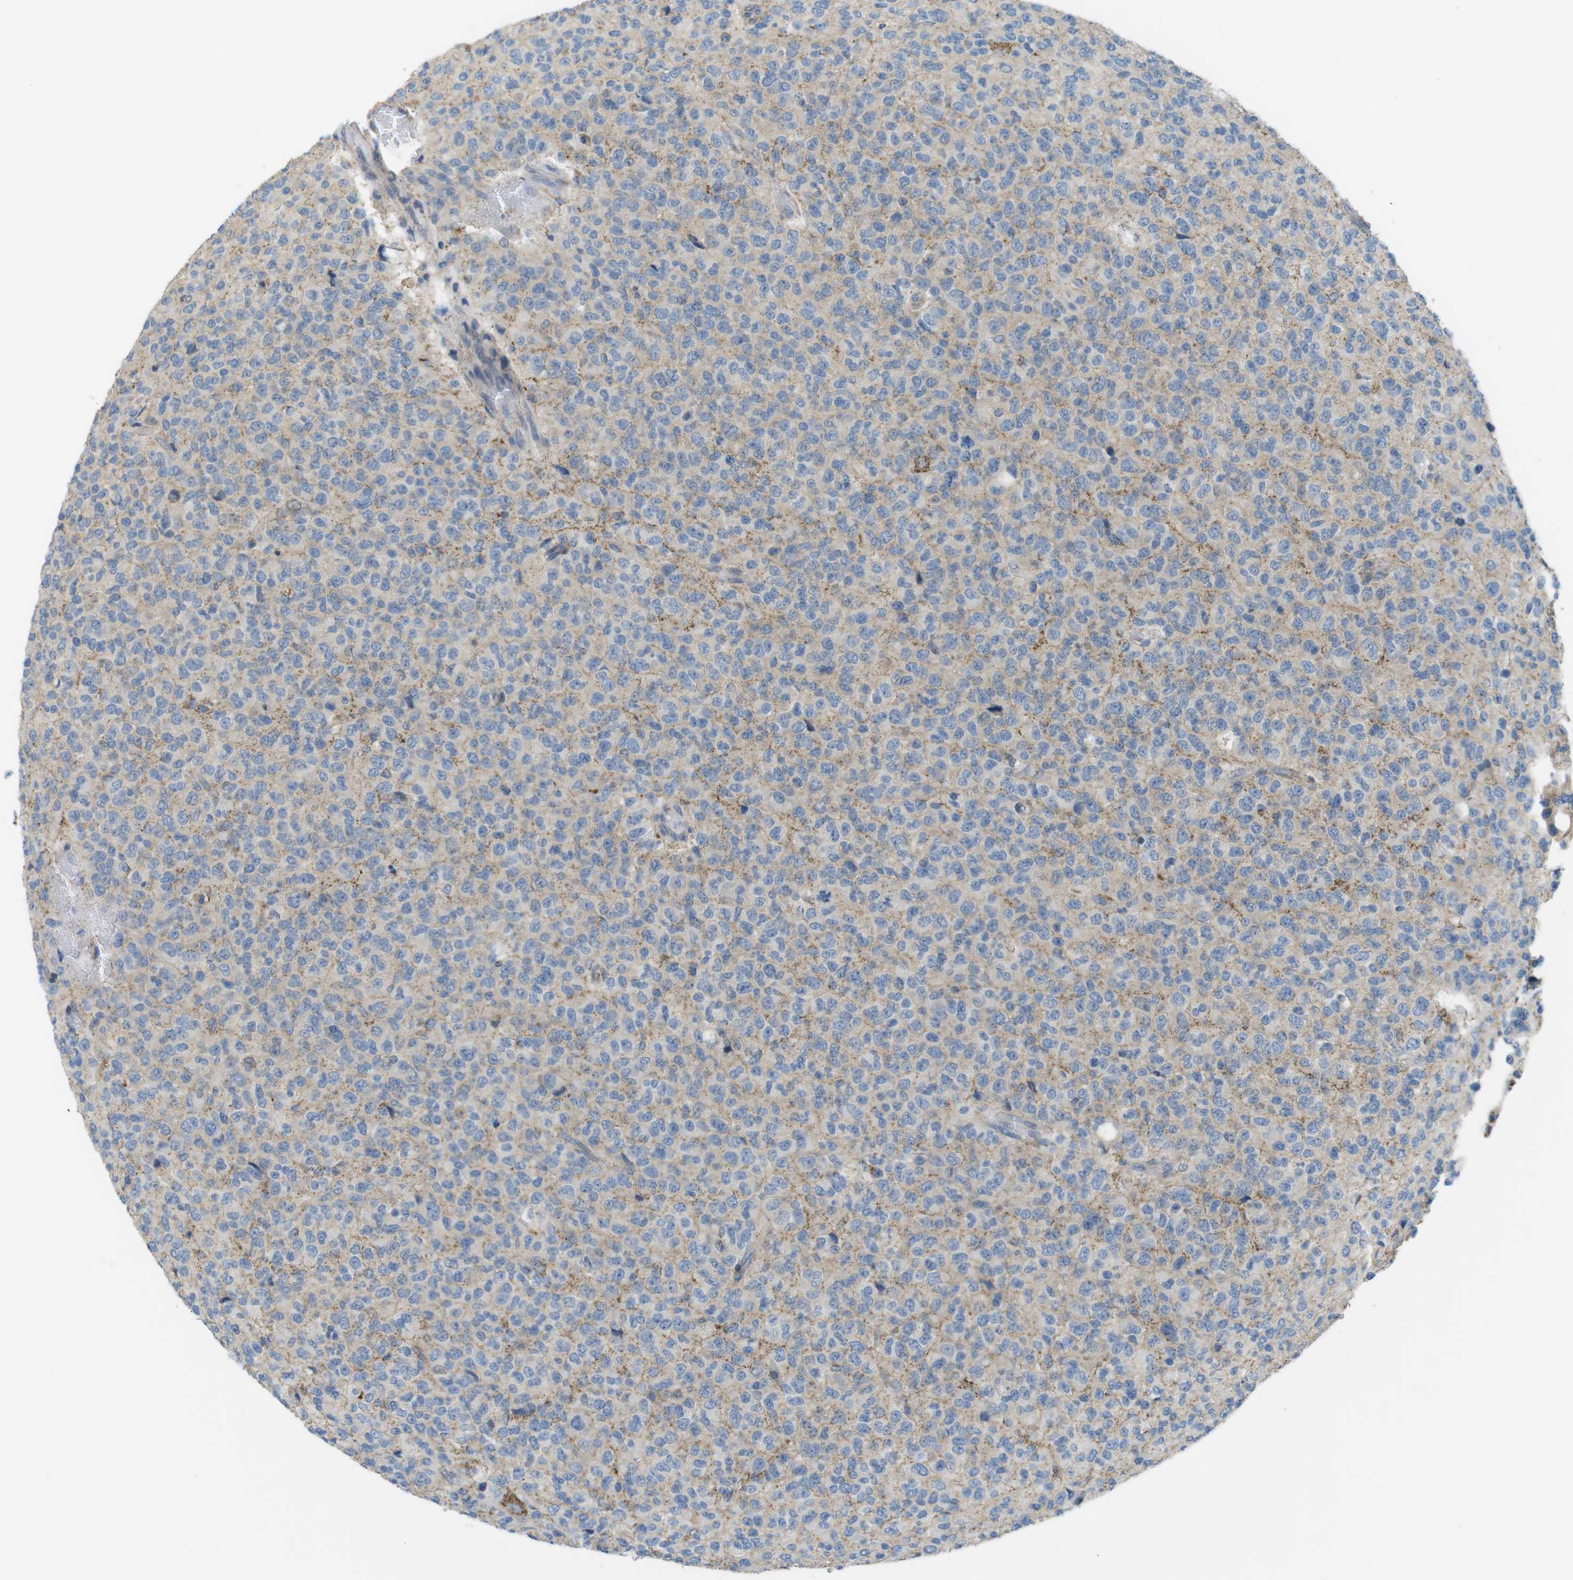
{"staining": {"intensity": "weak", "quantity": "<25%", "location": "cytoplasmic/membranous"}, "tissue": "glioma", "cell_type": "Tumor cells", "image_type": "cancer", "snomed": [{"axis": "morphology", "description": "Glioma, malignant, High grade"}, {"axis": "topography", "description": "pancreas cauda"}], "caption": "The histopathology image demonstrates no staining of tumor cells in glioma.", "gene": "GRIK2", "patient": {"sex": "male", "age": 60}}